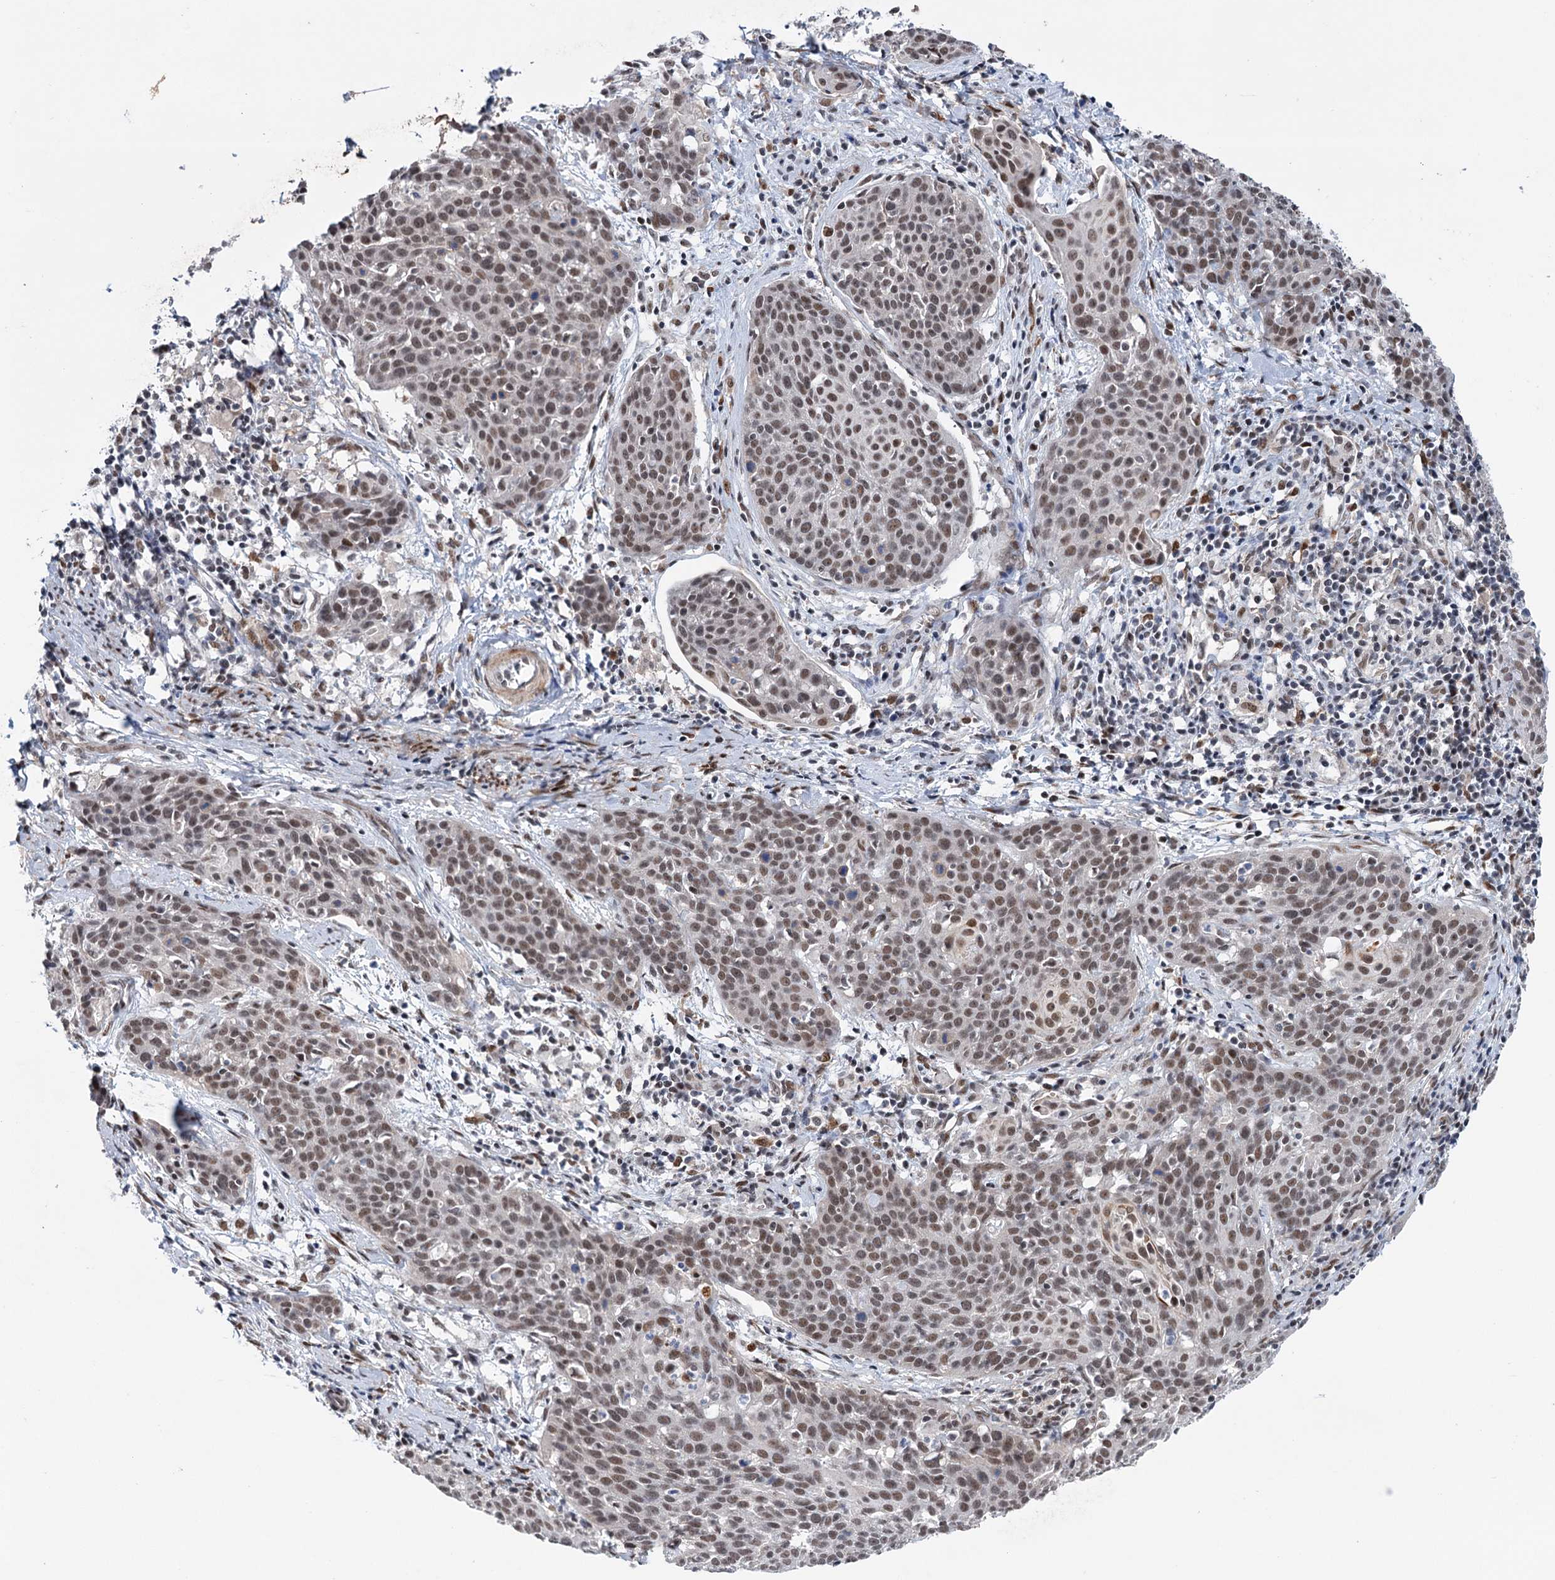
{"staining": {"intensity": "moderate", "quantity": ">75%", "location": "nuclear"}, "tissue": "cervical cancer", "cell_type": "Tumor cells", "image_type": "cancer", "snomed": [{"axis": "morphology", "description": "Squamous cell carcinoma, NOS"}, {"axis": "topography", "description": "Cervix"}], "caption": "Tumor cells show medium levels of moderate nuclear positivity in about >75% of cells in human squamous cell carcinoma (cervical).", "gene": "FAM53A", "patient": {"sex": "female", "age": 38}}